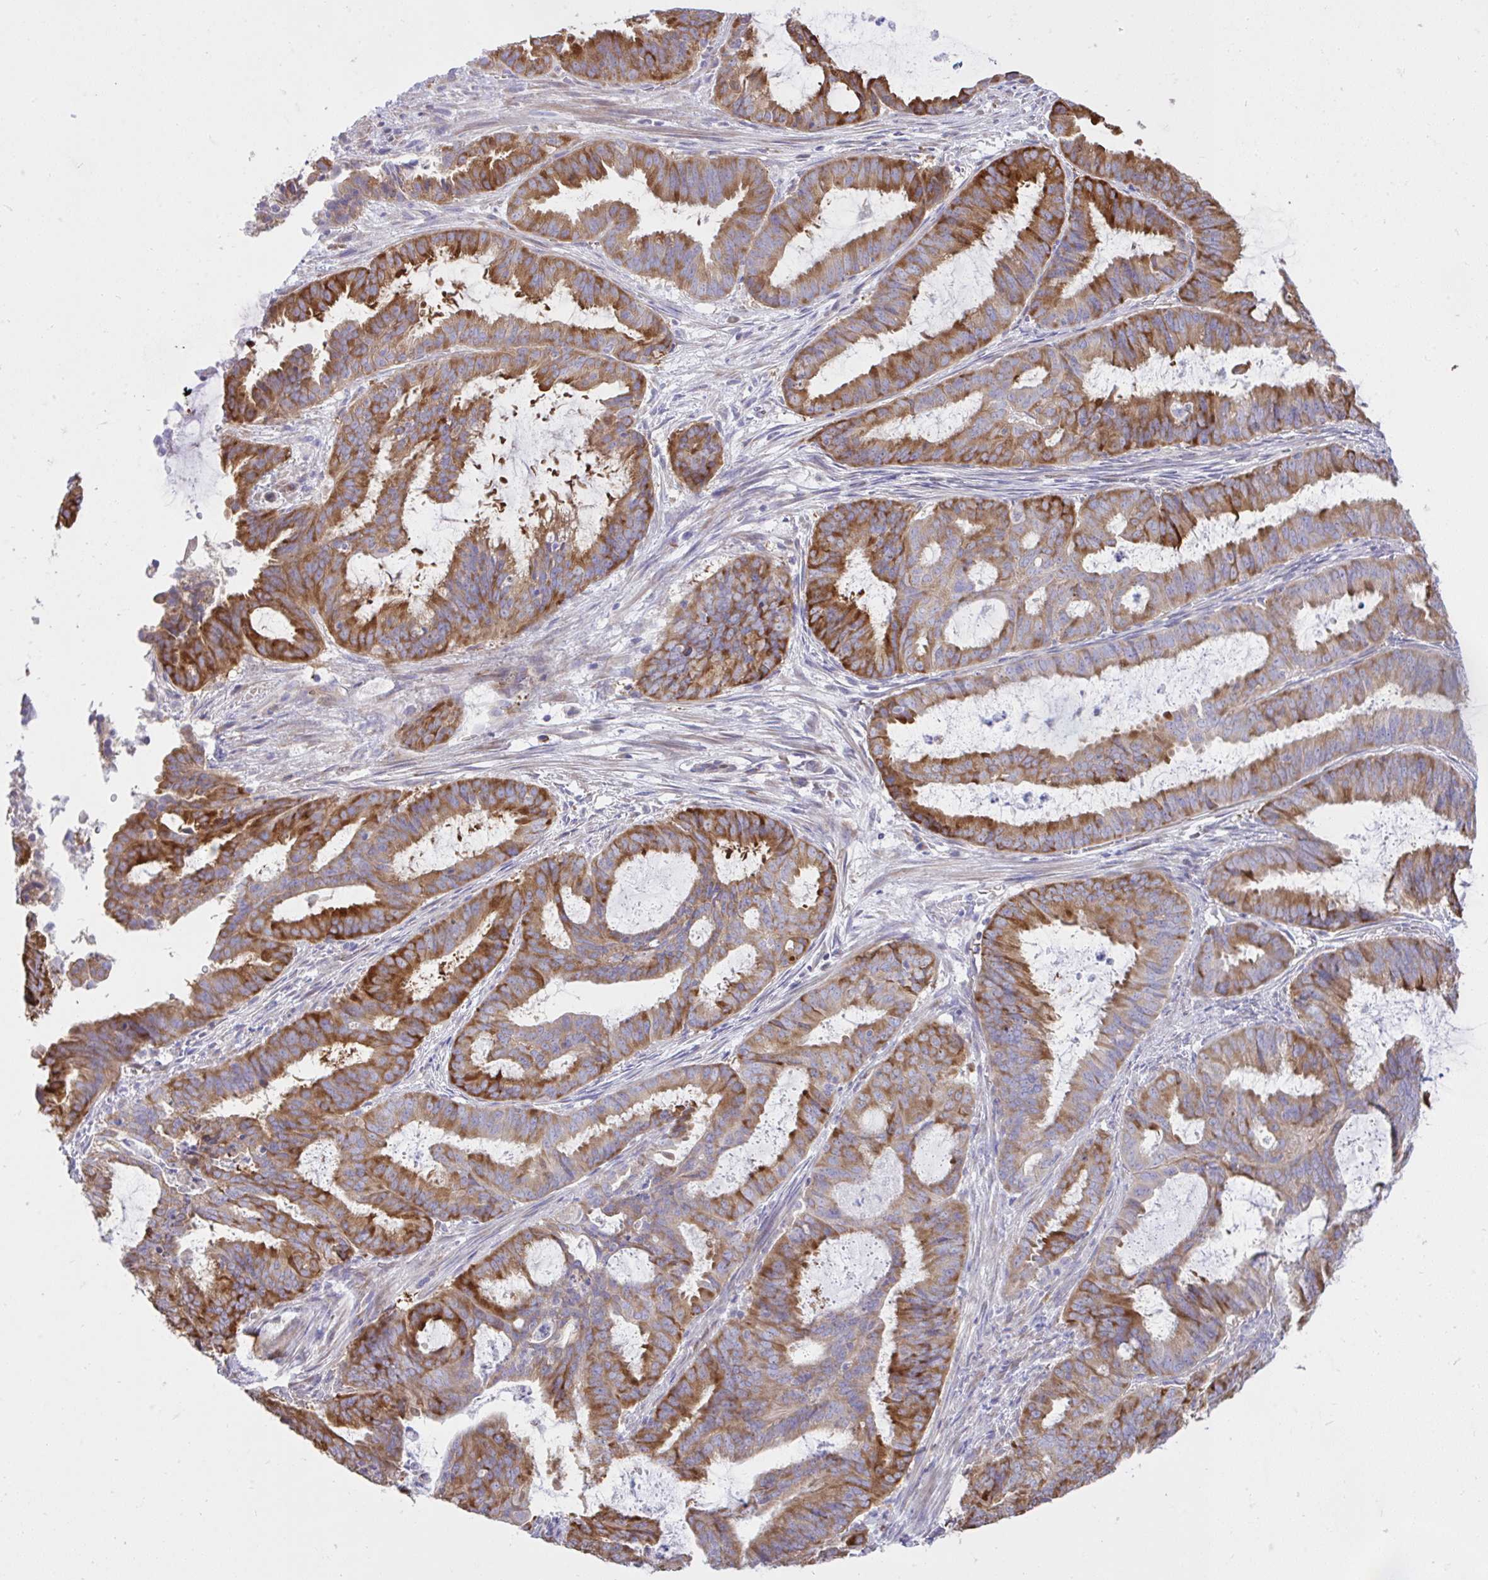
{"staining": {"intensity": "moderate", "quantity": ">75%", "location": "cytoplasmic/membranous"}, "tissue": "endometrial cancer", "cell_type": "Tumor cells", "image_type": "cancer", "snomed": [{"axis": "morphology", "description": "Adenocarcinoma, NOS"}, {"axis": "topography", "description": "Endometrium"}], "caption": "Human adenocarcinoma (endometrial) stained with a protein marker demonstrates moderate staining in tumor cells.", "gene": "EEF1A2", "patient": {"sex": "female", "age": 51}}